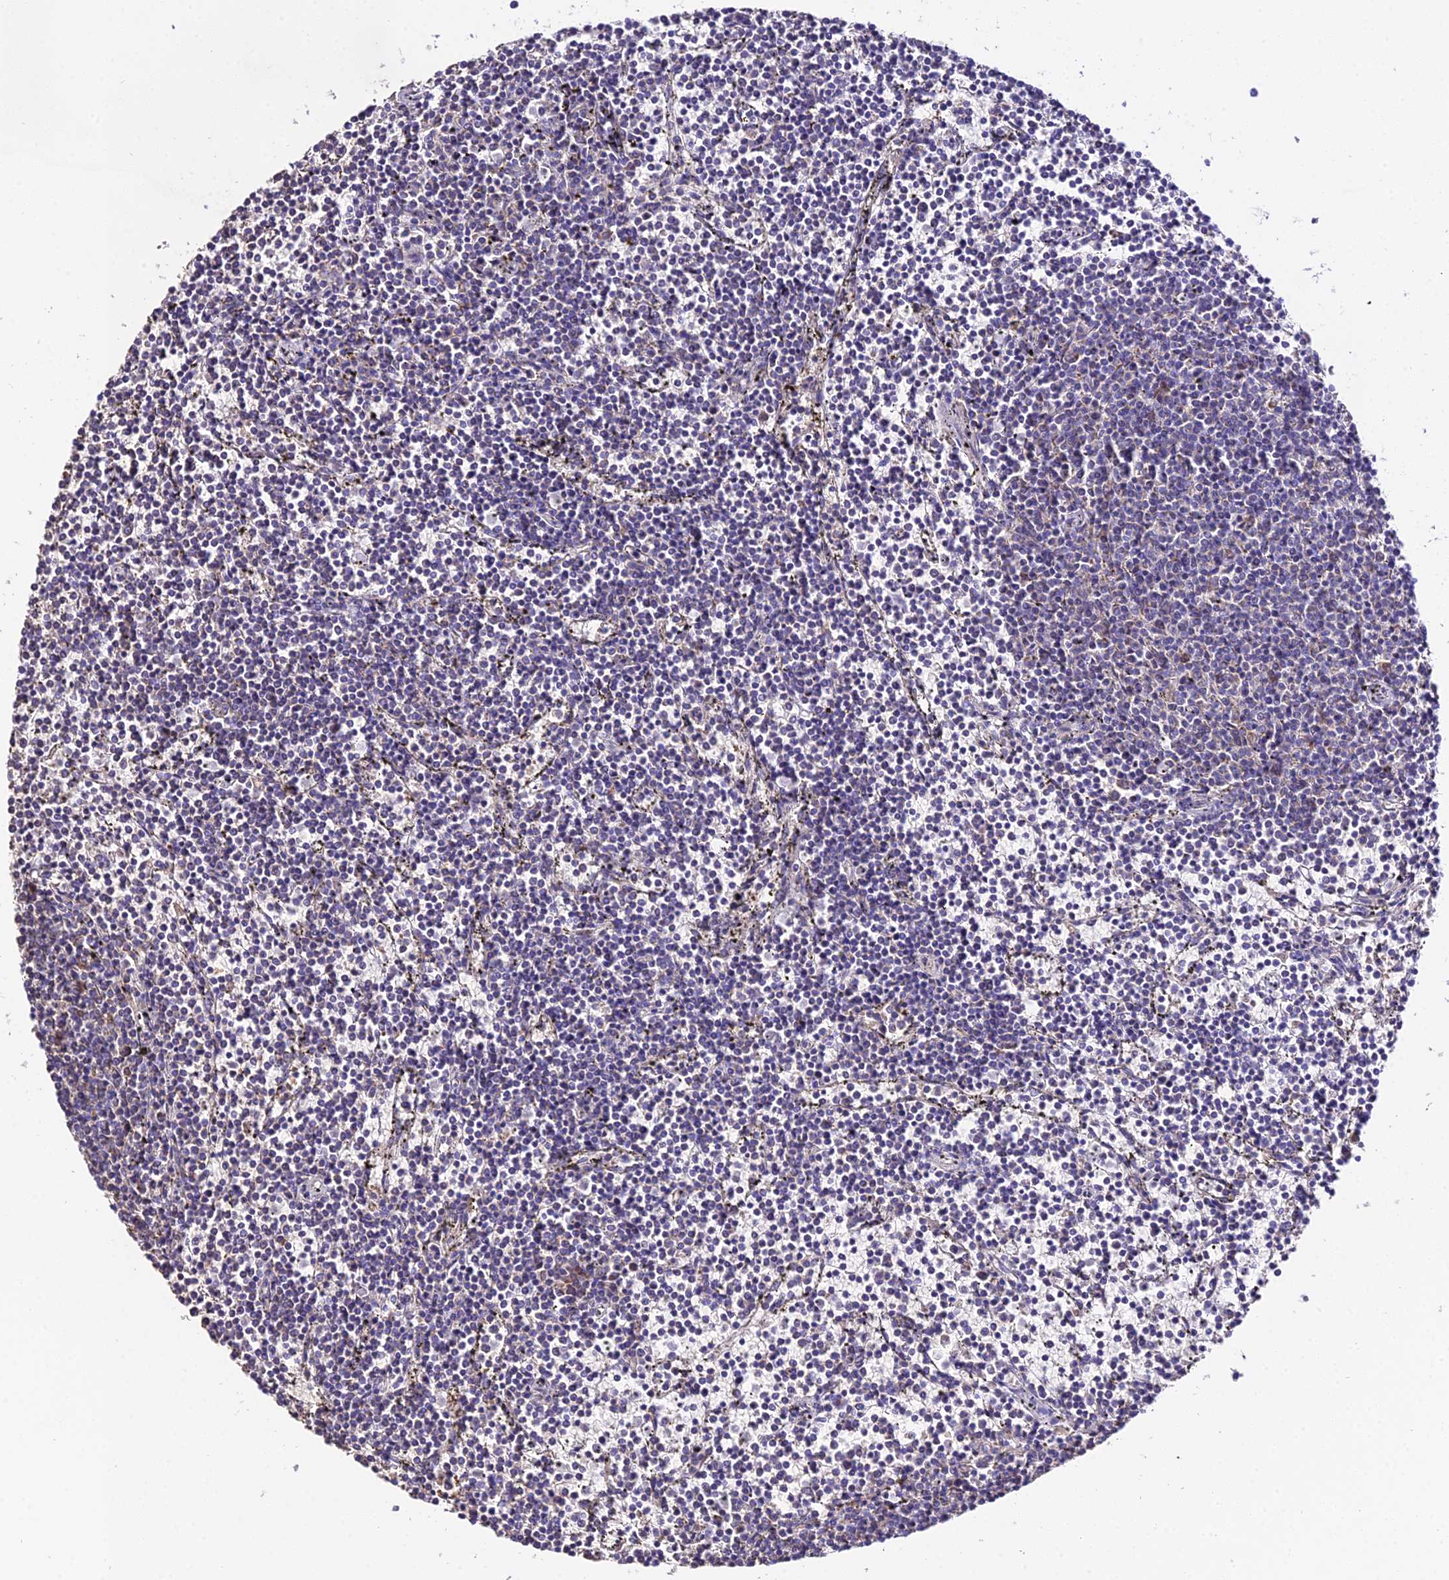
{"staining": {"intensity": "negative", "quantity": "none", "location": "none"}, "tissue": "lymphoma", "cell_type": "Tumor cells", "image_type": "cancer", "snomed": [{"axis": "morphology", "description": "Malignant lymphoma, non-Hodgkin's type, Low grade"}, {"axis": "topography", "description": "Spleen"}], "caption": "This is an immunohistochemistry (IHC) photomicrograph of low-grade malignant lymphoma, non-Hodgkin's type. There is no positivity in tumor cells.", "gene": "OCIAD1", "patient": {"sex": "female", "age": 50}}